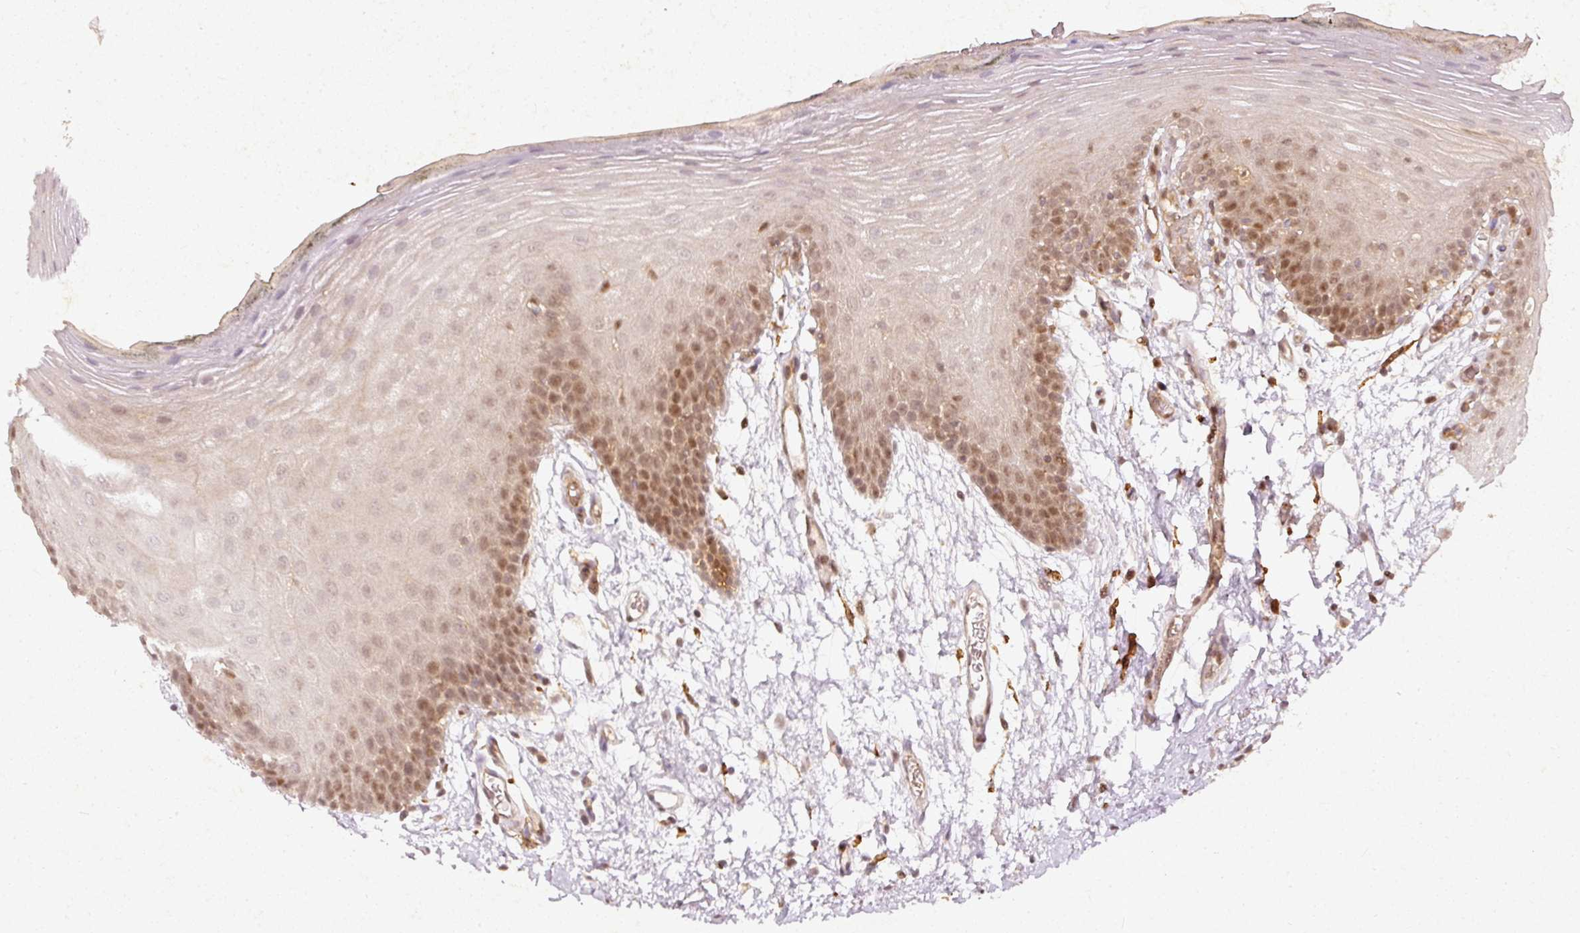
{"staining": {"intensity": "moderate", "quantity": ">75%", "location": "cytoplasmic/membranous,nuclear"}, "tissue": "oral mucosa", "cell_type": "Squamous epithelial cells", "image_type": "normal", "snomed": [{"axis": "morphology", "description": "Normal tissue, NOS"}, {"axis": "morphology", "description": "Squamous cell carcinoma, NOS"}, {"axis": "topography", "description": "Oral tissue"}, {"axis": "topography", "description": "Head-Neck"}], "caption": "Protein analysis of normal oral mucosa reveals moderate cytoplasmic/membranous,nuclear staining in approximately >75% of squamous epithelial cells. Using DAB (brown) and hematoxylin (blue) stains, captured at high magnification using brightfield microscopy.", "gene": "ZNF580", "patient": {"sex": "female", "age": 81}}